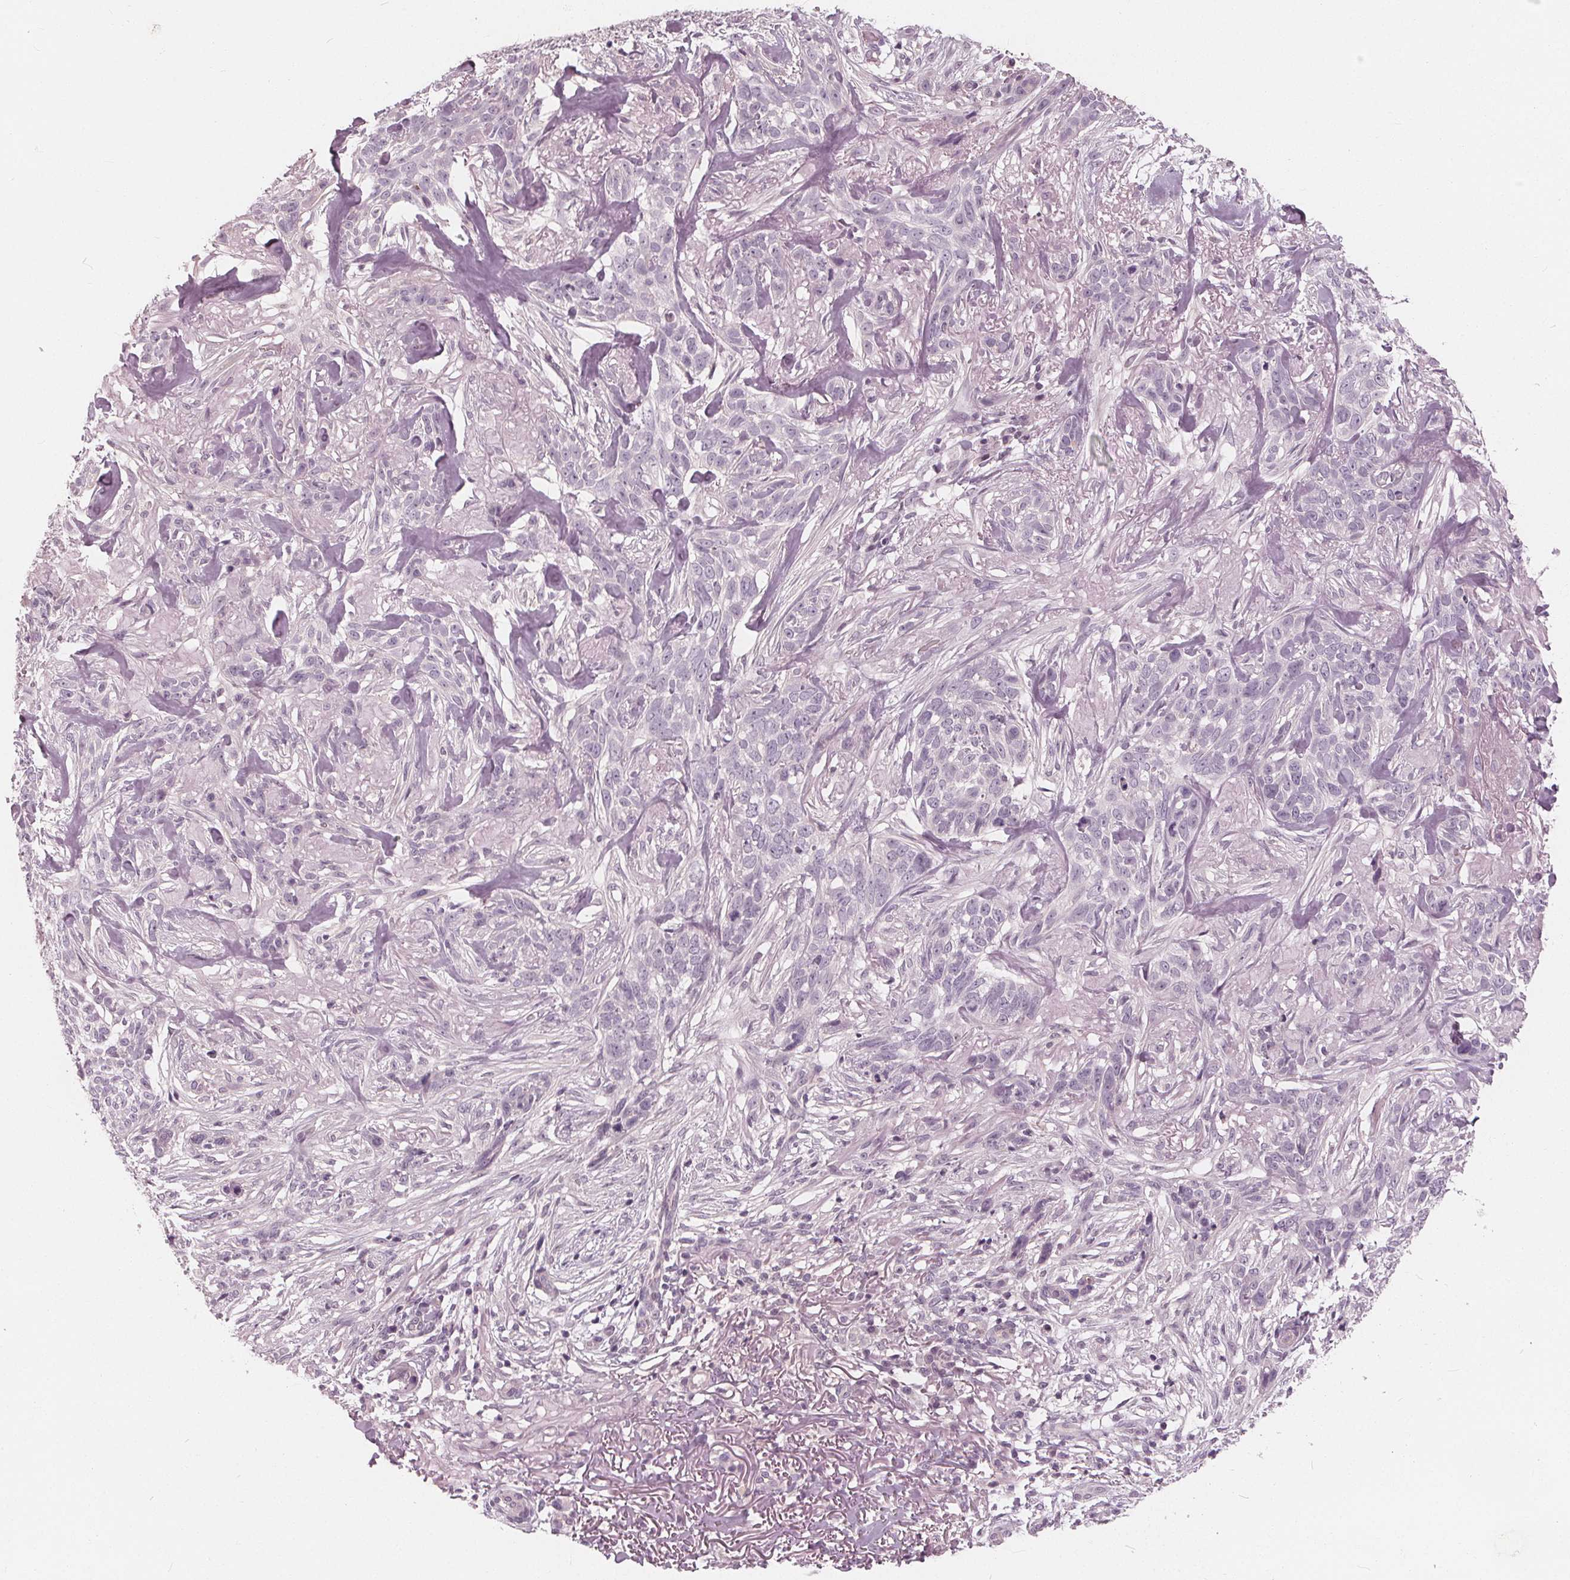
{"staining": {"intensity": "negative", "quantity": "none", "location": "none"}, "tissue": "skin cancer", "cell_type": "Tumor cells", "image_type": "cancer", "snomed": [{"axis": "morphology", "description": "Basal cell carcinoma"}, {"axis": "topography", "description": "Skin"}], "caption": "This image is of skin cancer (basal cell carcinoma) stained with IHC to label a protein in brown with the nuclei are counter-stained blue. There is no expression in tumor cells.", "gene": "SAT2", "patient": {"sex": "male", "age": 74}}